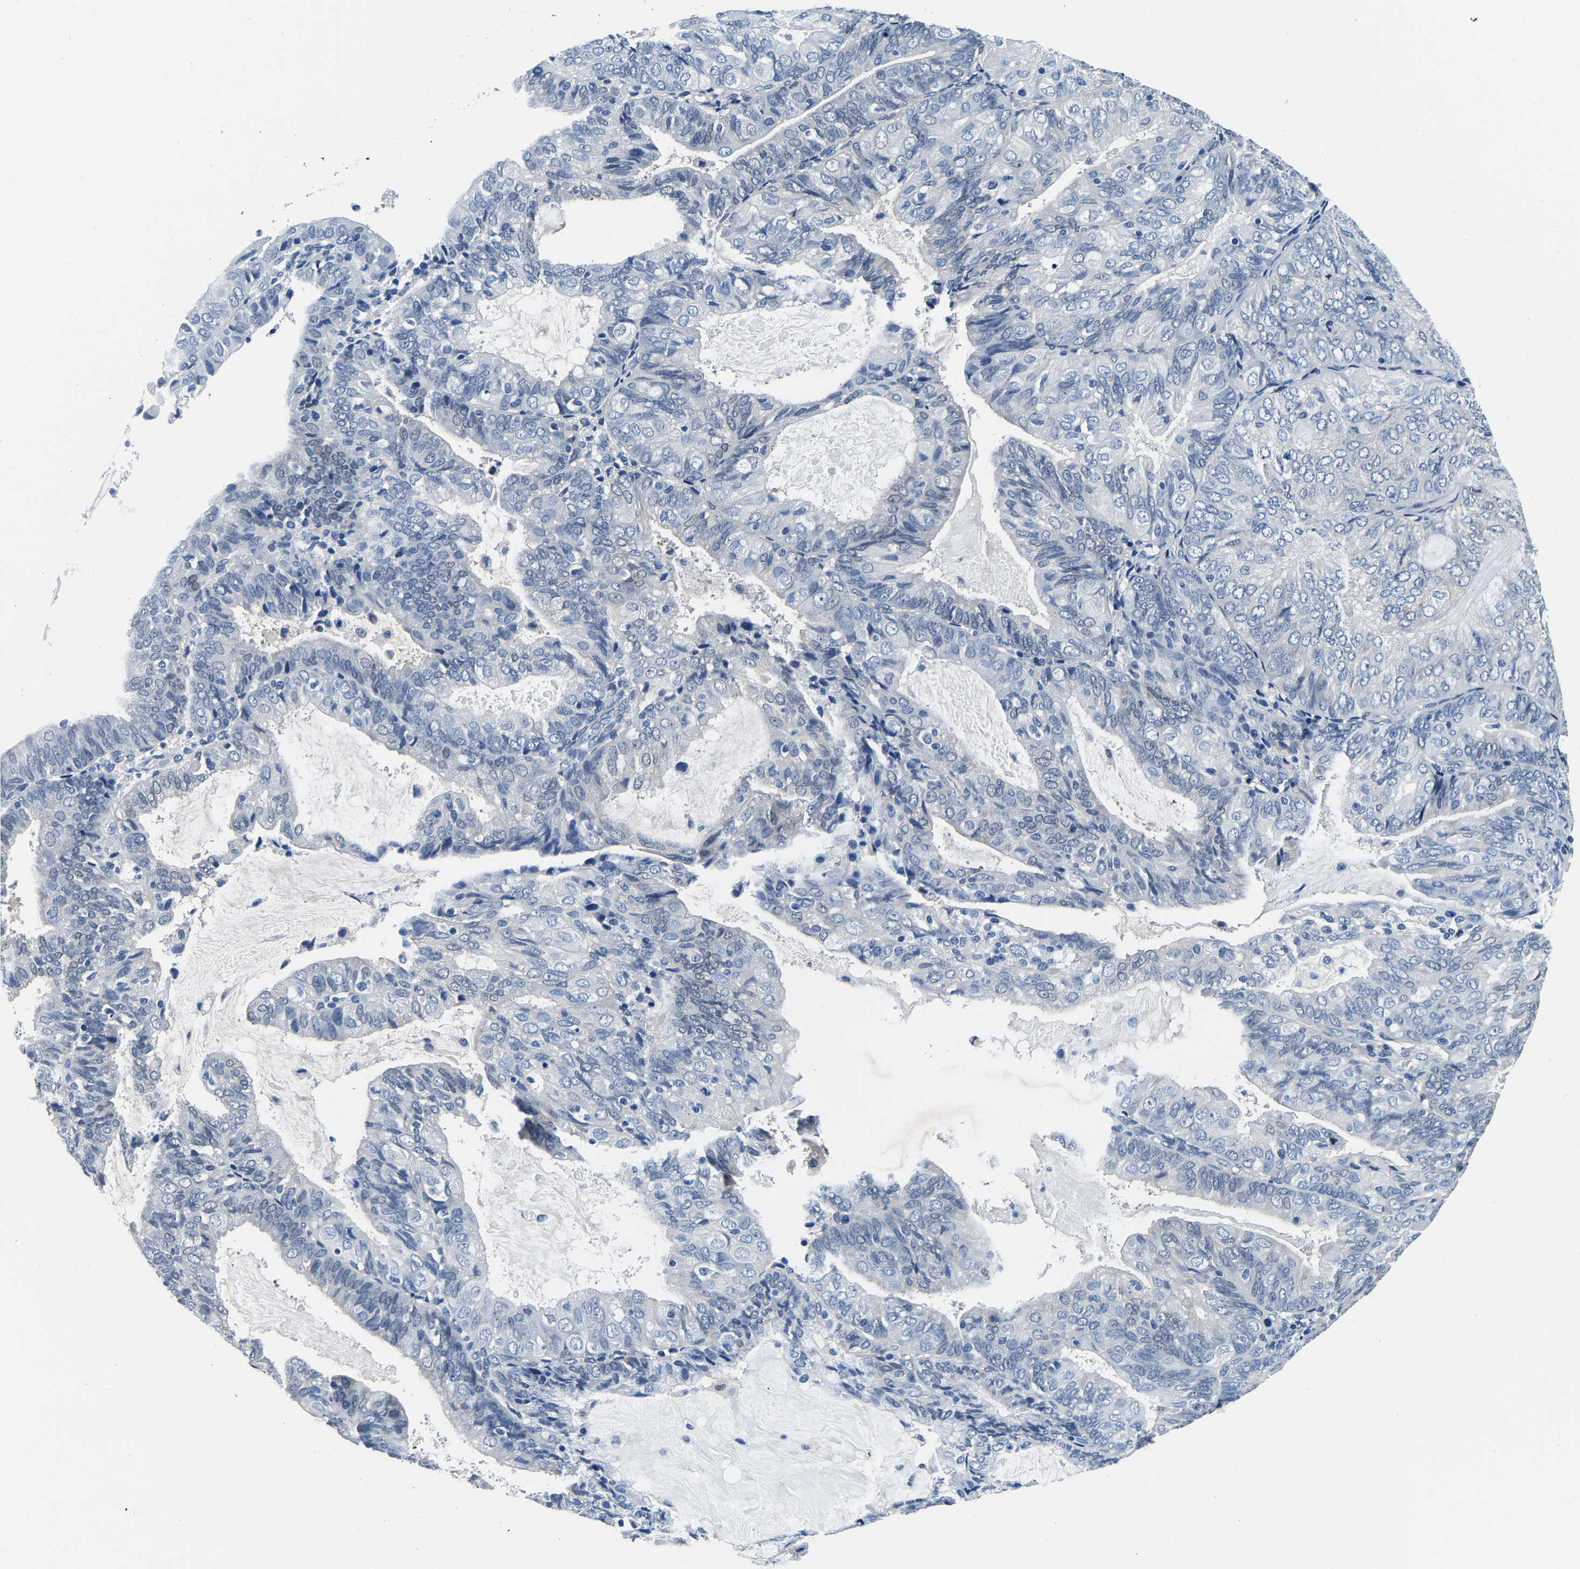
{"staining": {"intensity": "negative", "quantity": "none", "location": "none"}, "tissue": "endometrial cancer", "cell_type": "Tumor cells", "image_type": "cancer", "snomed": [{"axis": "morphology", "description": "Adenocarcinoma, NOS"}, {"axis": "topography", "description": "Endometrium"}], "caption": "IHC of human adenocarcinoma (endometrial) shows no positivity in tumor cells. (DAB (3,3'-diaminobenzidine) immunohistochemistry, high magnification).", "gene": "ACO1", "patient": {"sex": "female", "age": 81}}